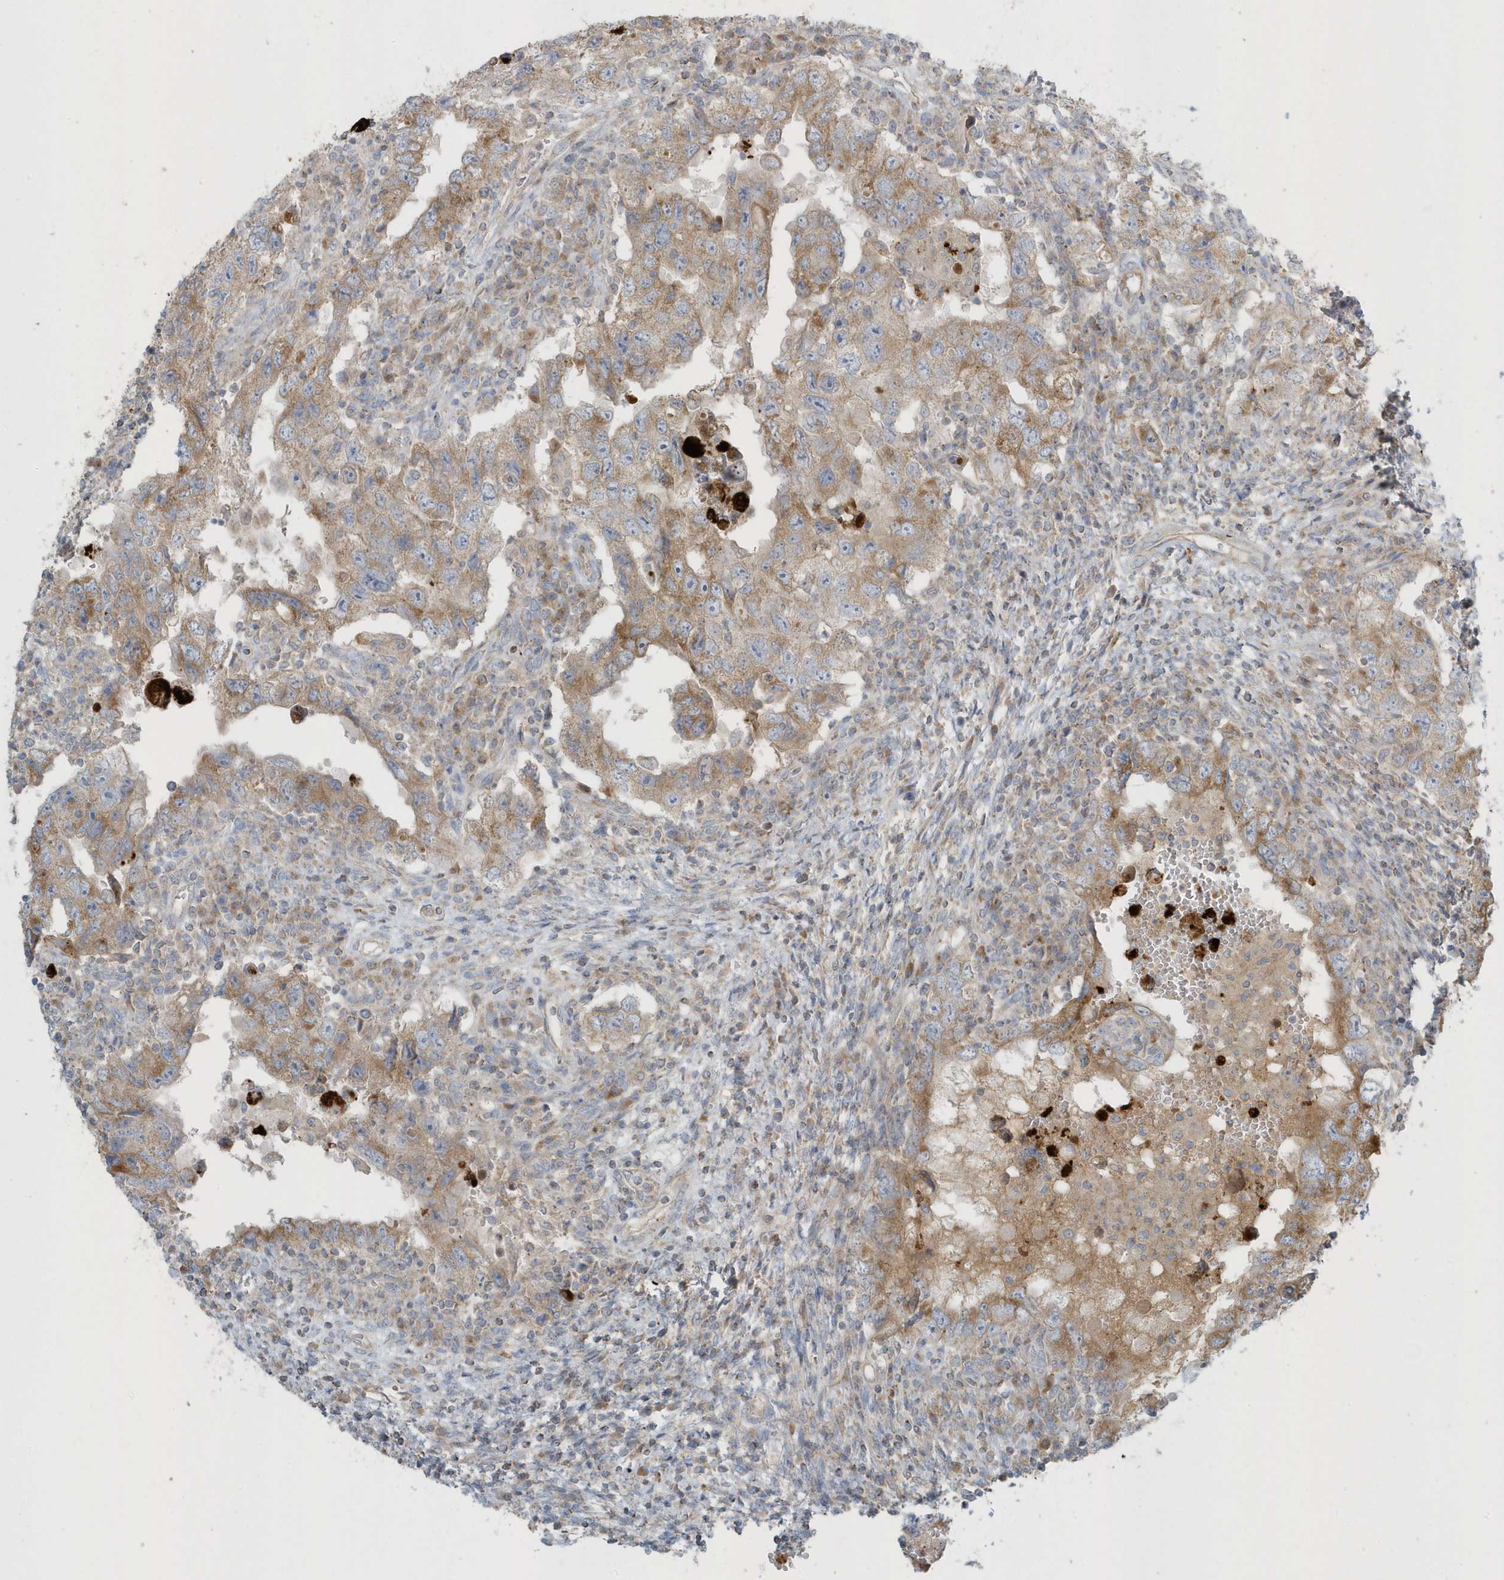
{"staining": {"intensity": "moderate", "quantity": ">75%", "location": "cytoplasmic/membranous"}, "tissue": "testis cancer", "cell_type": "Tumor cells", "image_type": "cancer", "snomed": [{"axis": "morphology", "description": "Carcinoma, Embryonal, NOS"}, {"axis": "topography", "description": "Testis"}], "caption": "Brown immunohistochemical staining in testis cancer reveals moderate cytoplasmic/membranous staining in about >75% of tumor cells. The staining was performed using DAB to visualize the protein expression in brown, while the nuclei were stained in blue with hematoxylin (Magnification: 20x).", "gene": "SLC38A2", "patient": {"sex": "male", "age": 26}}